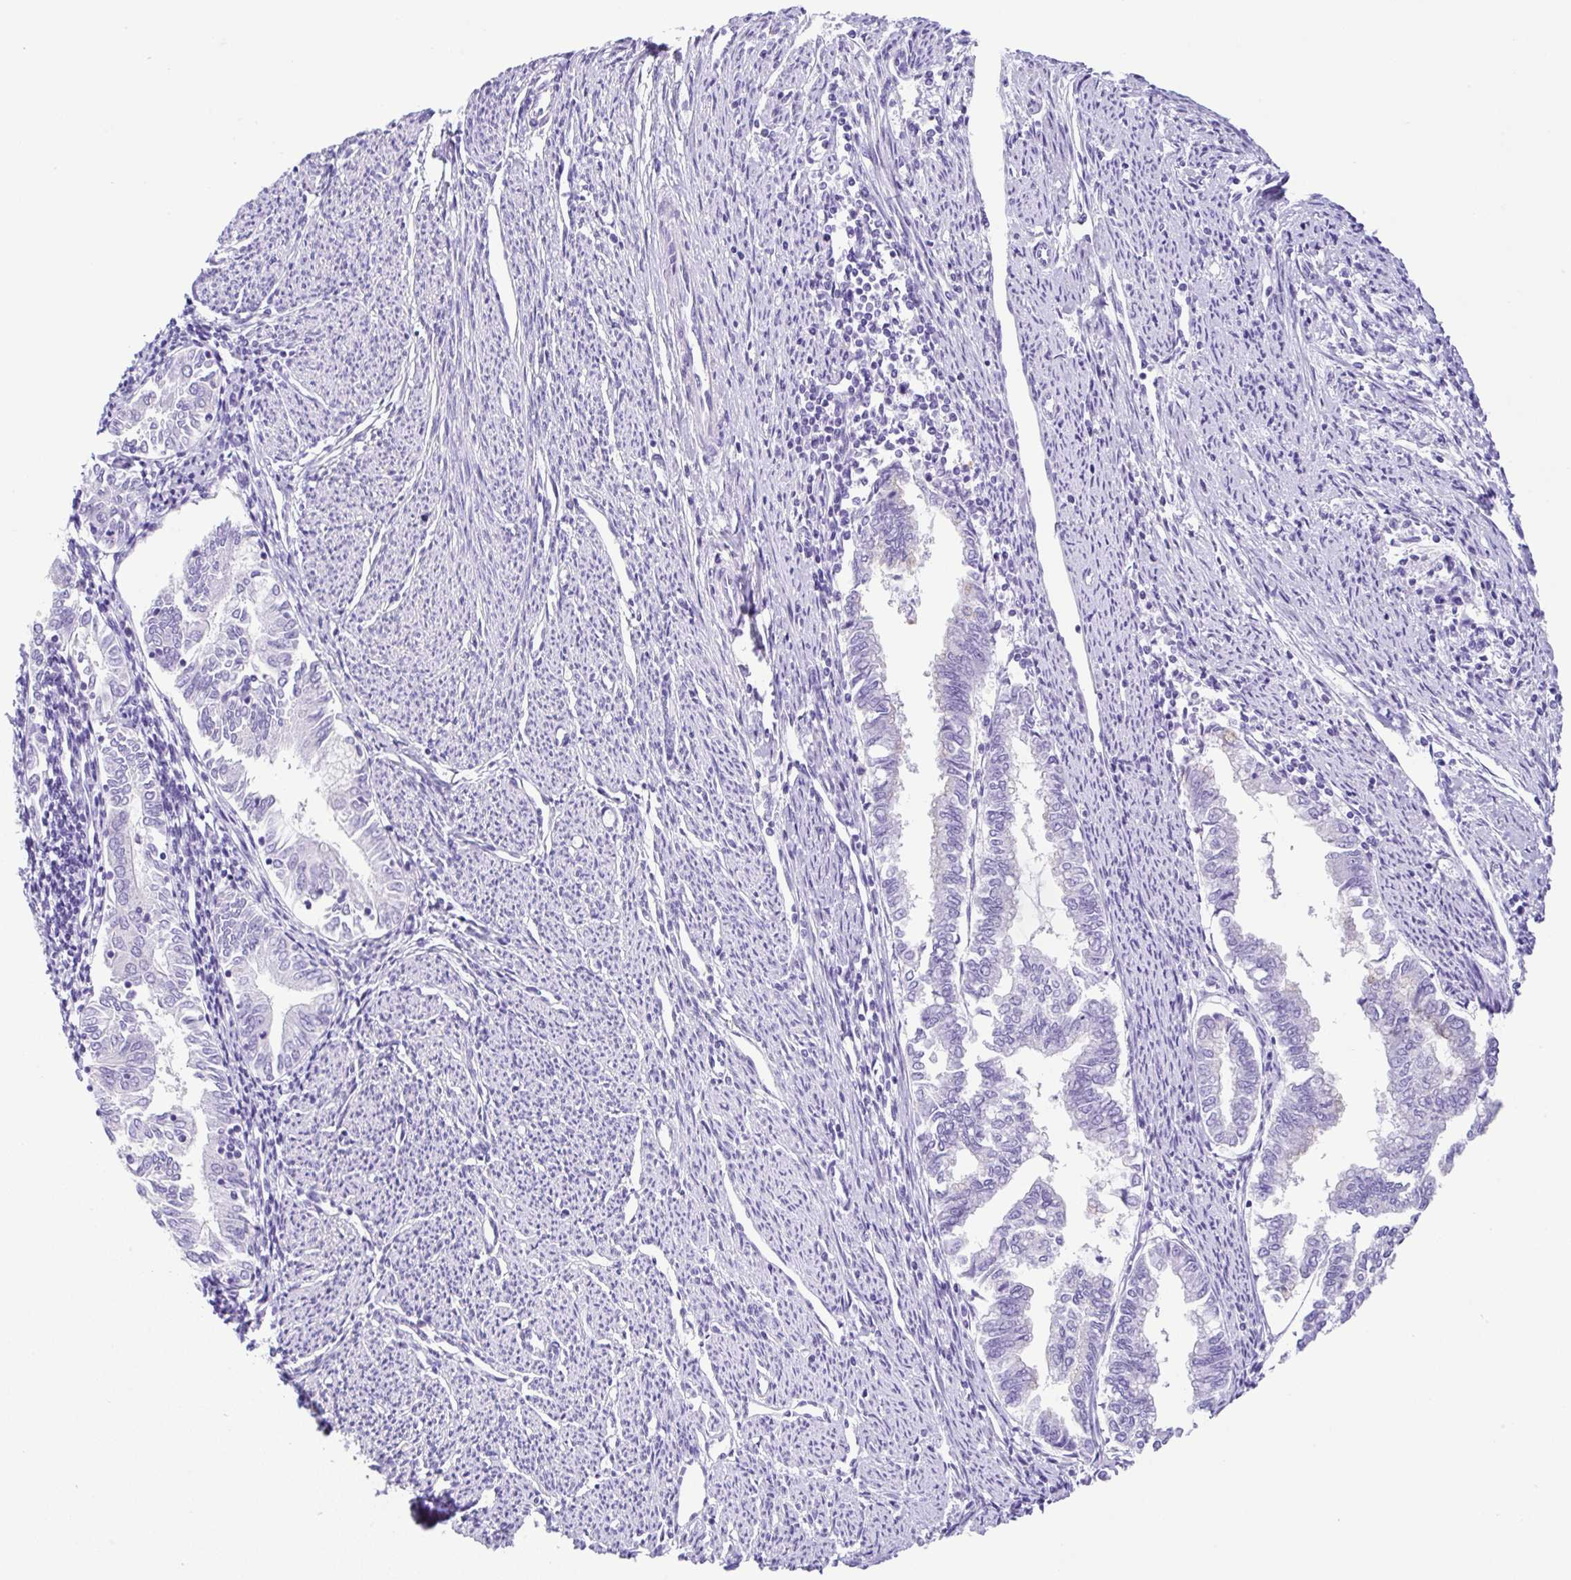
{"staining": {"intensity": "negative", "quantity": "none", "location": "none"}, "tissue": "endometrial cancer", "cell_type": "Tumor cells", "image_type": "cancer", "snomed": [{"axis": "morphology", "description": "Adenocarcinoma, NOS"}, {"axis": "topography", "description": "Endometrium"}], "caption": "DAB (3,3'-diaminobenzidine) immunohistochemical staining of endometrial cancer demonstrates no significant positivity in tumor cells.", "gene": "RRM2", "patient": {"sex": "female", "age": 79}}